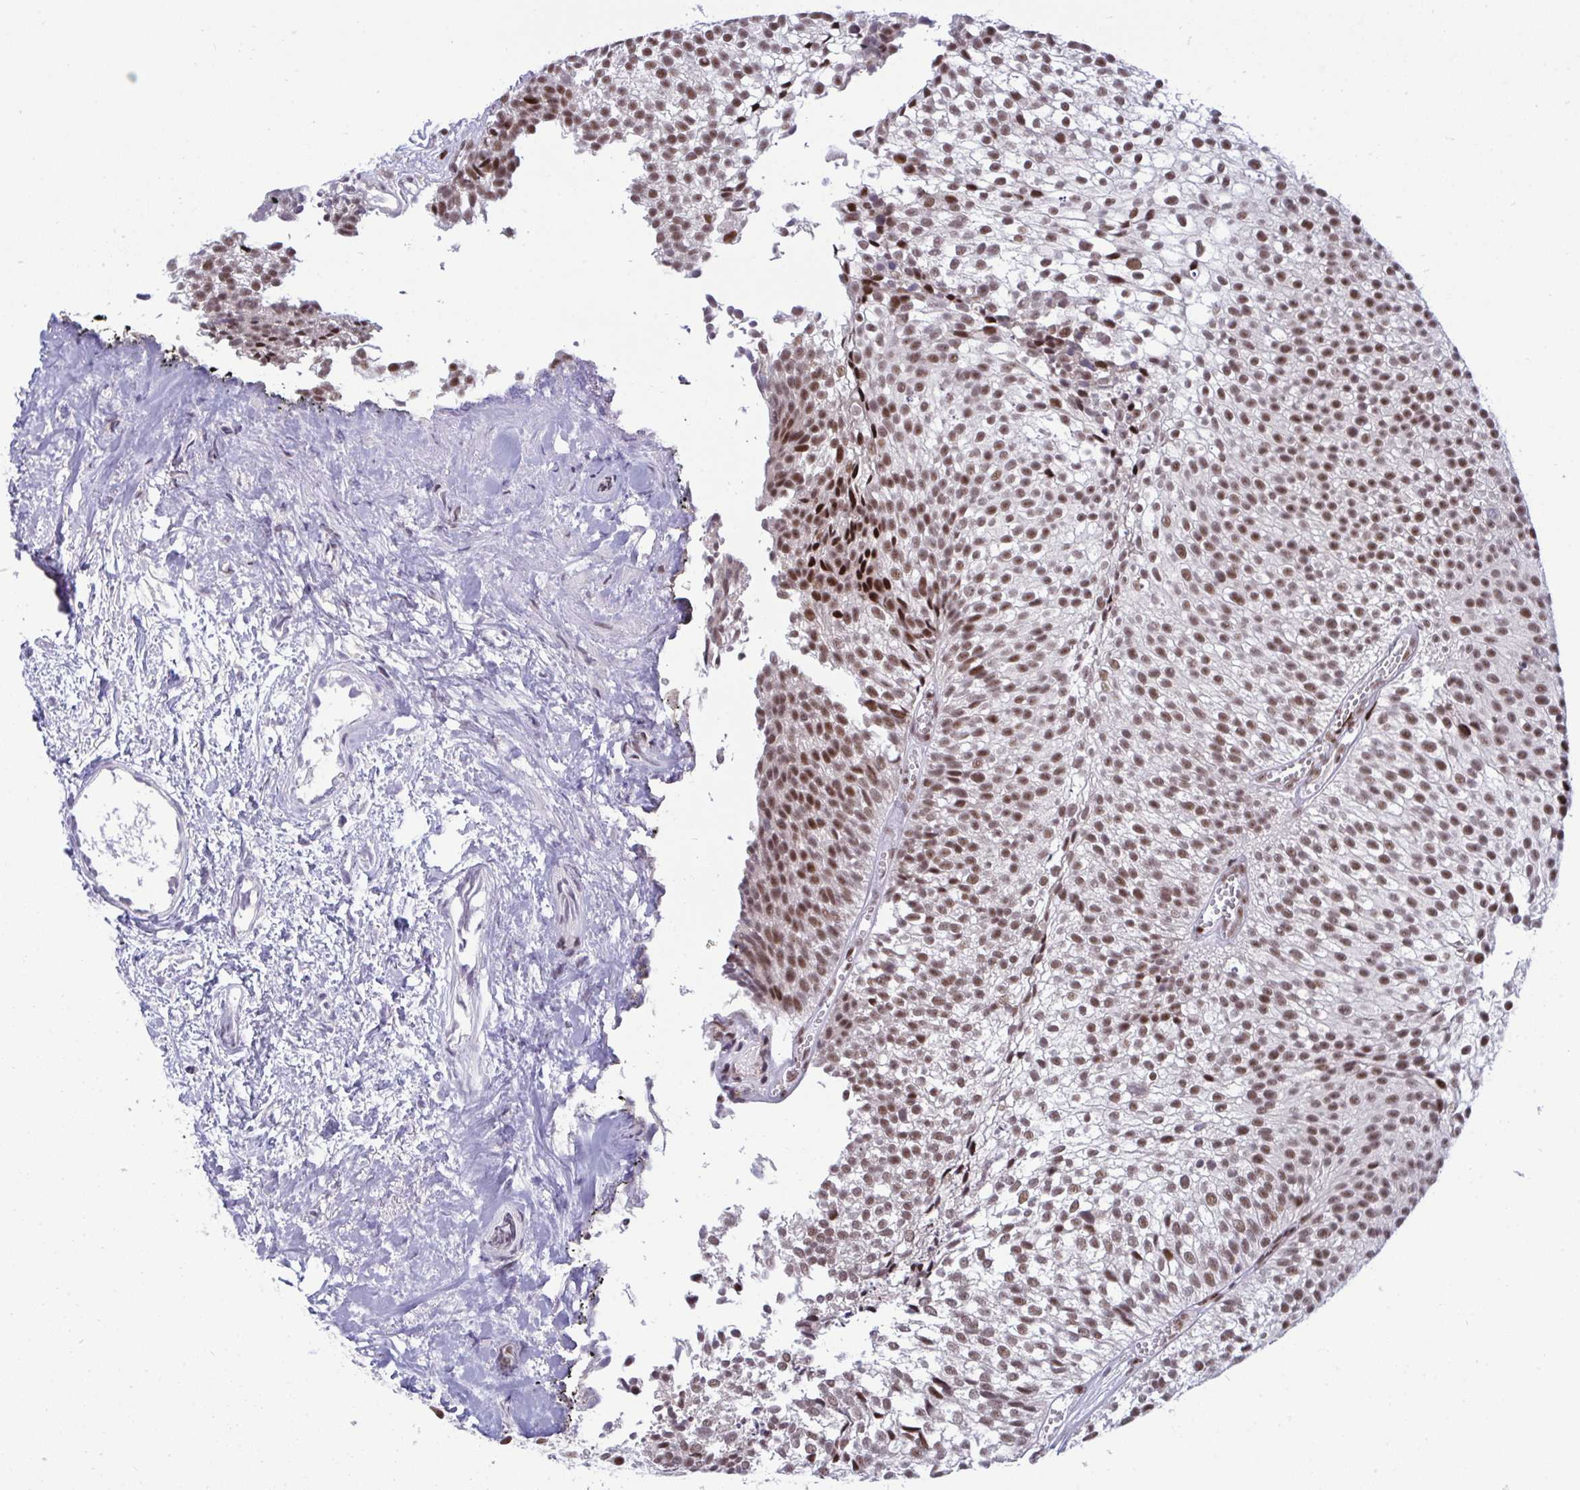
{"staining": {"intensity": "moderate", "quantity": ">75%", "location": "nuclear"}, "tissue": "urothelial cancer", "cell_type": "Tumor cells", "image_type": "cancer", "snomed": [{"axis": "morphology", "description": "Urothelial carcinoma, Low grade"}, {"axis": "topography", "description": "Urinary bladder"}], "caption": "The immunohistochemical stain shows moderate nuclear staining in tumor cells of urothelial cancer tissue.", "gene": "WBP11", "patient": {"sex": "male", "age": 91}}